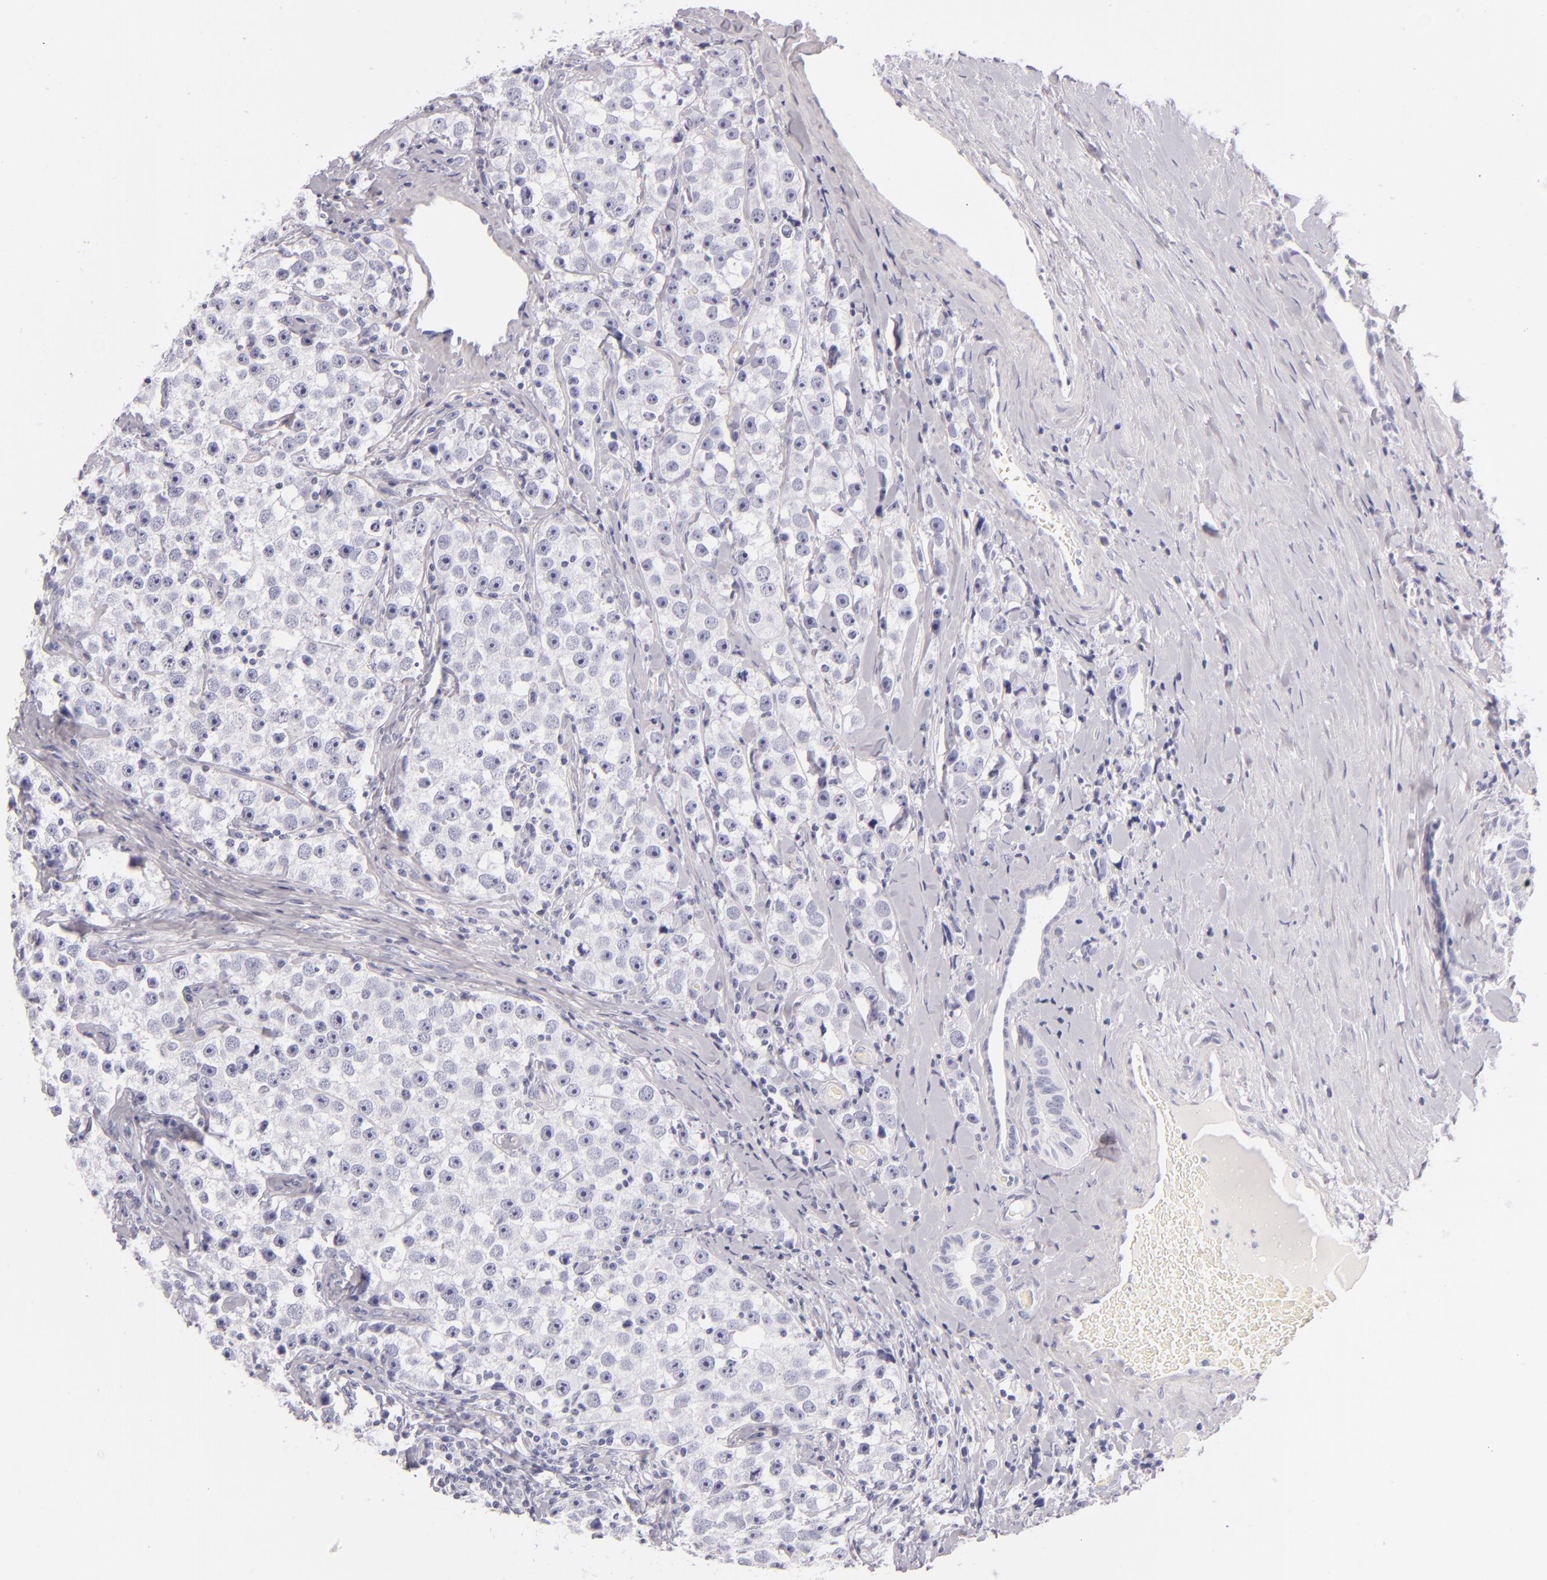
{"staining": {"intensity": "negative", "quantity": "none", "location": "none"}, "tissue": "testis cancer", "cell_type": "Tumor cells", "image_type": "cancer", "snomed": [{"axis": "morphology", "description": "Seminoma, NOS"}, {"axis": "topography", "description": "Testis"}], "caption": "A photomicrograph of testis cancer (seminoma) stained for a protein displays no brown staining in tumor cells.", "gene": "FABP1", "patient": {"sex": "male", "age": 32}}